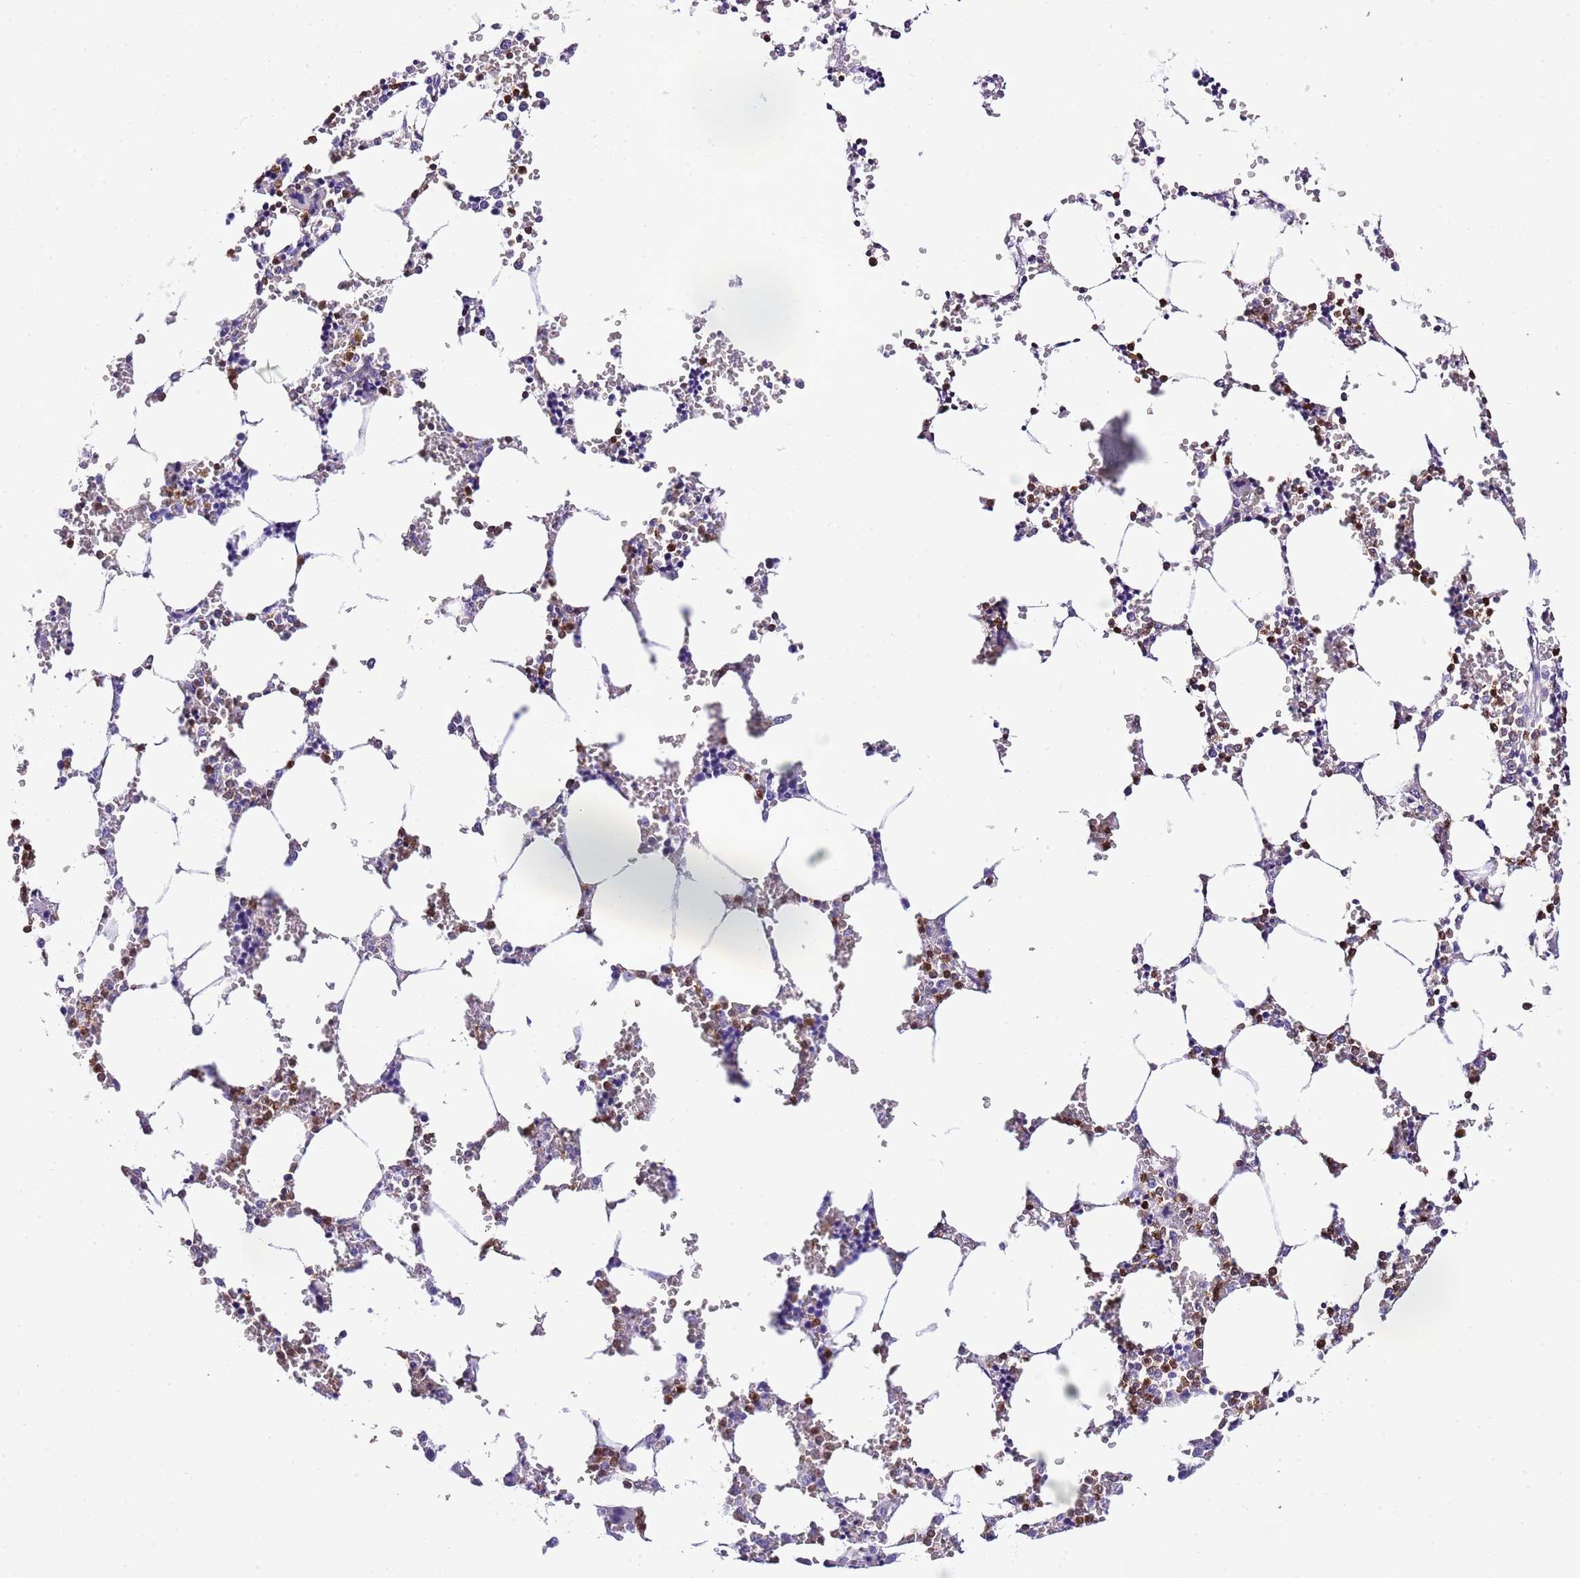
{"staining": {"intensity": "negative", "quantity": "none", "location": "none"}, "tissue": "bone marrow", "cell_type": "Hematopoietic cells", "image_type": "normal", "snomed": [{"axis": "morphology", "description": "Normal tissue, NOS"}, {"axis": "topography", "description": "Bone marrow"}], "caption": "Micrograph shows no protein positivity in hematopoietic cells of unremarkable bone marrow.", "gene": "CNN2", "patient": {"sex": "male", "age": 64}}